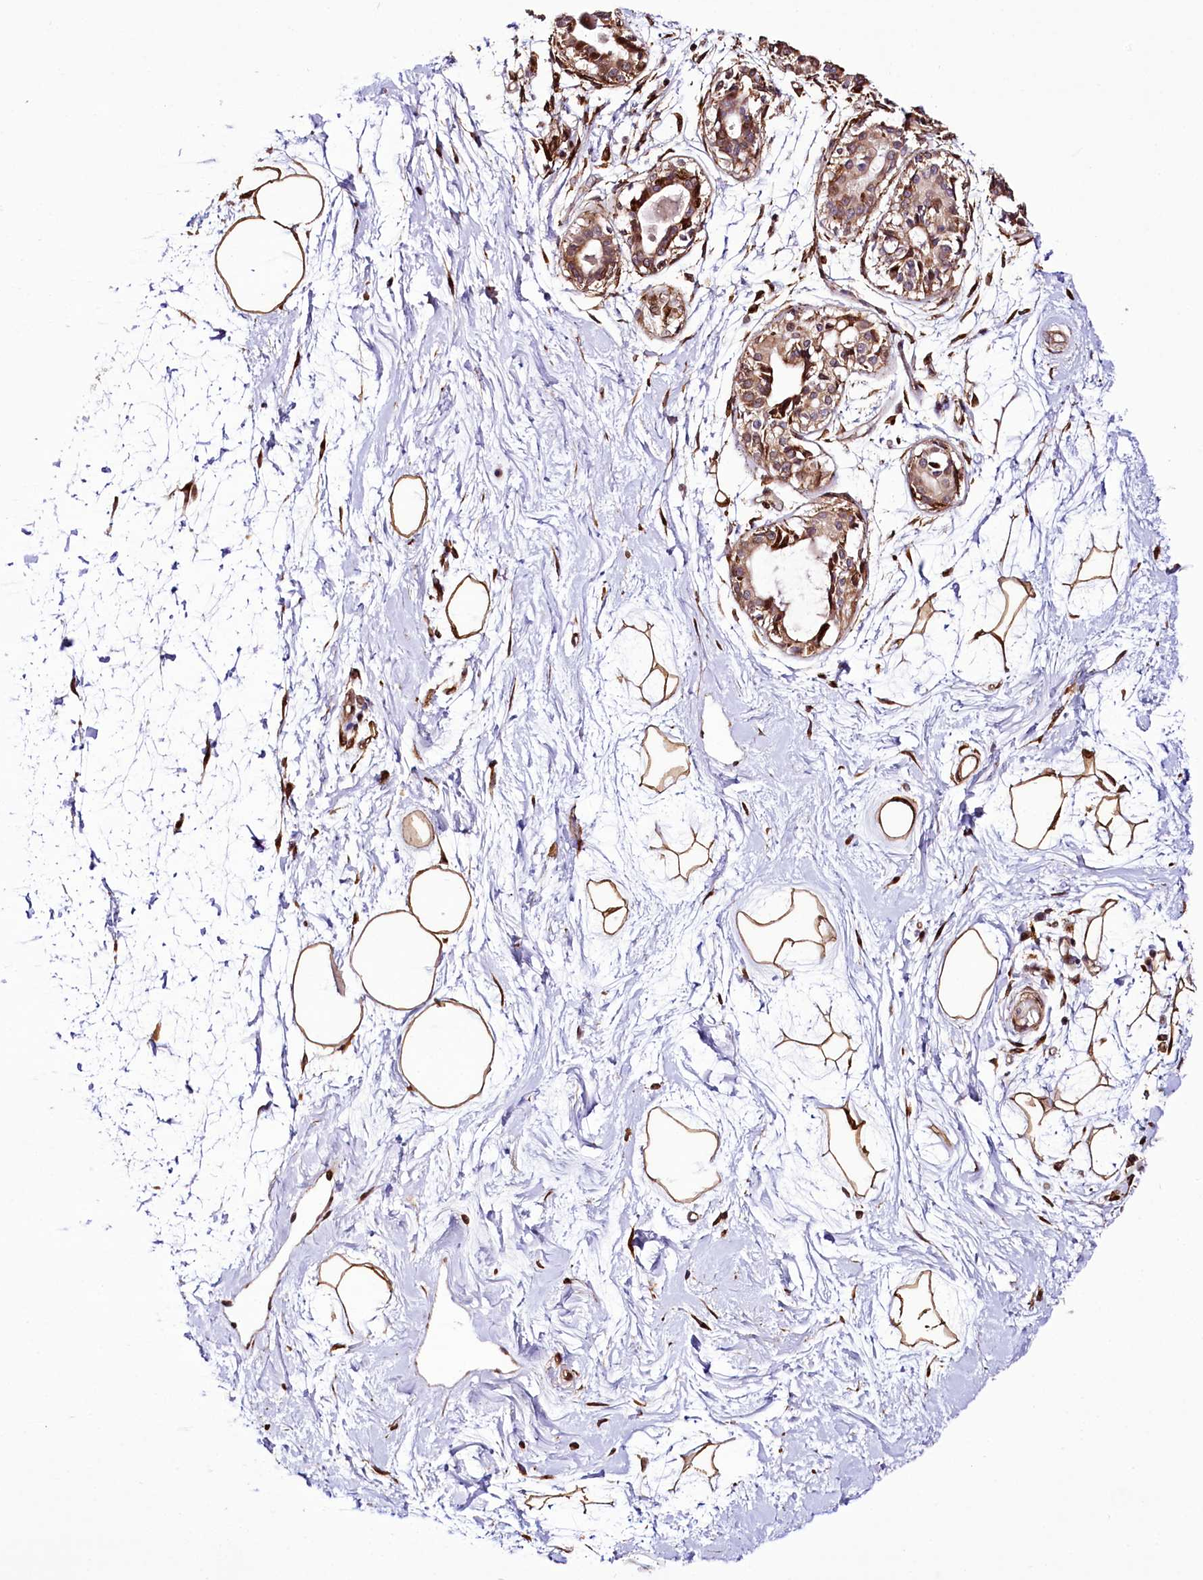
{"staining": {"intensity": "moderate", "quantity": ">75%", "location": "cytoplasmic/membranous,nuclear"}, "tissue": "breast", "cell_type": "Adipocytes", "image_type": "normal", "snomed": [{"axis": "morphology", "description": "Normal tissue, NOS"}, {"axis": "topography", "description": "Breast"}], "caption": "Human breast stained with a brown dye demonstrates moderate cytoplasmic/membranous,nuclear positive staining in approximately >75% of adipocytes.", "gene": "CUTC", "patient": {"sex": "female", "age": 45}}